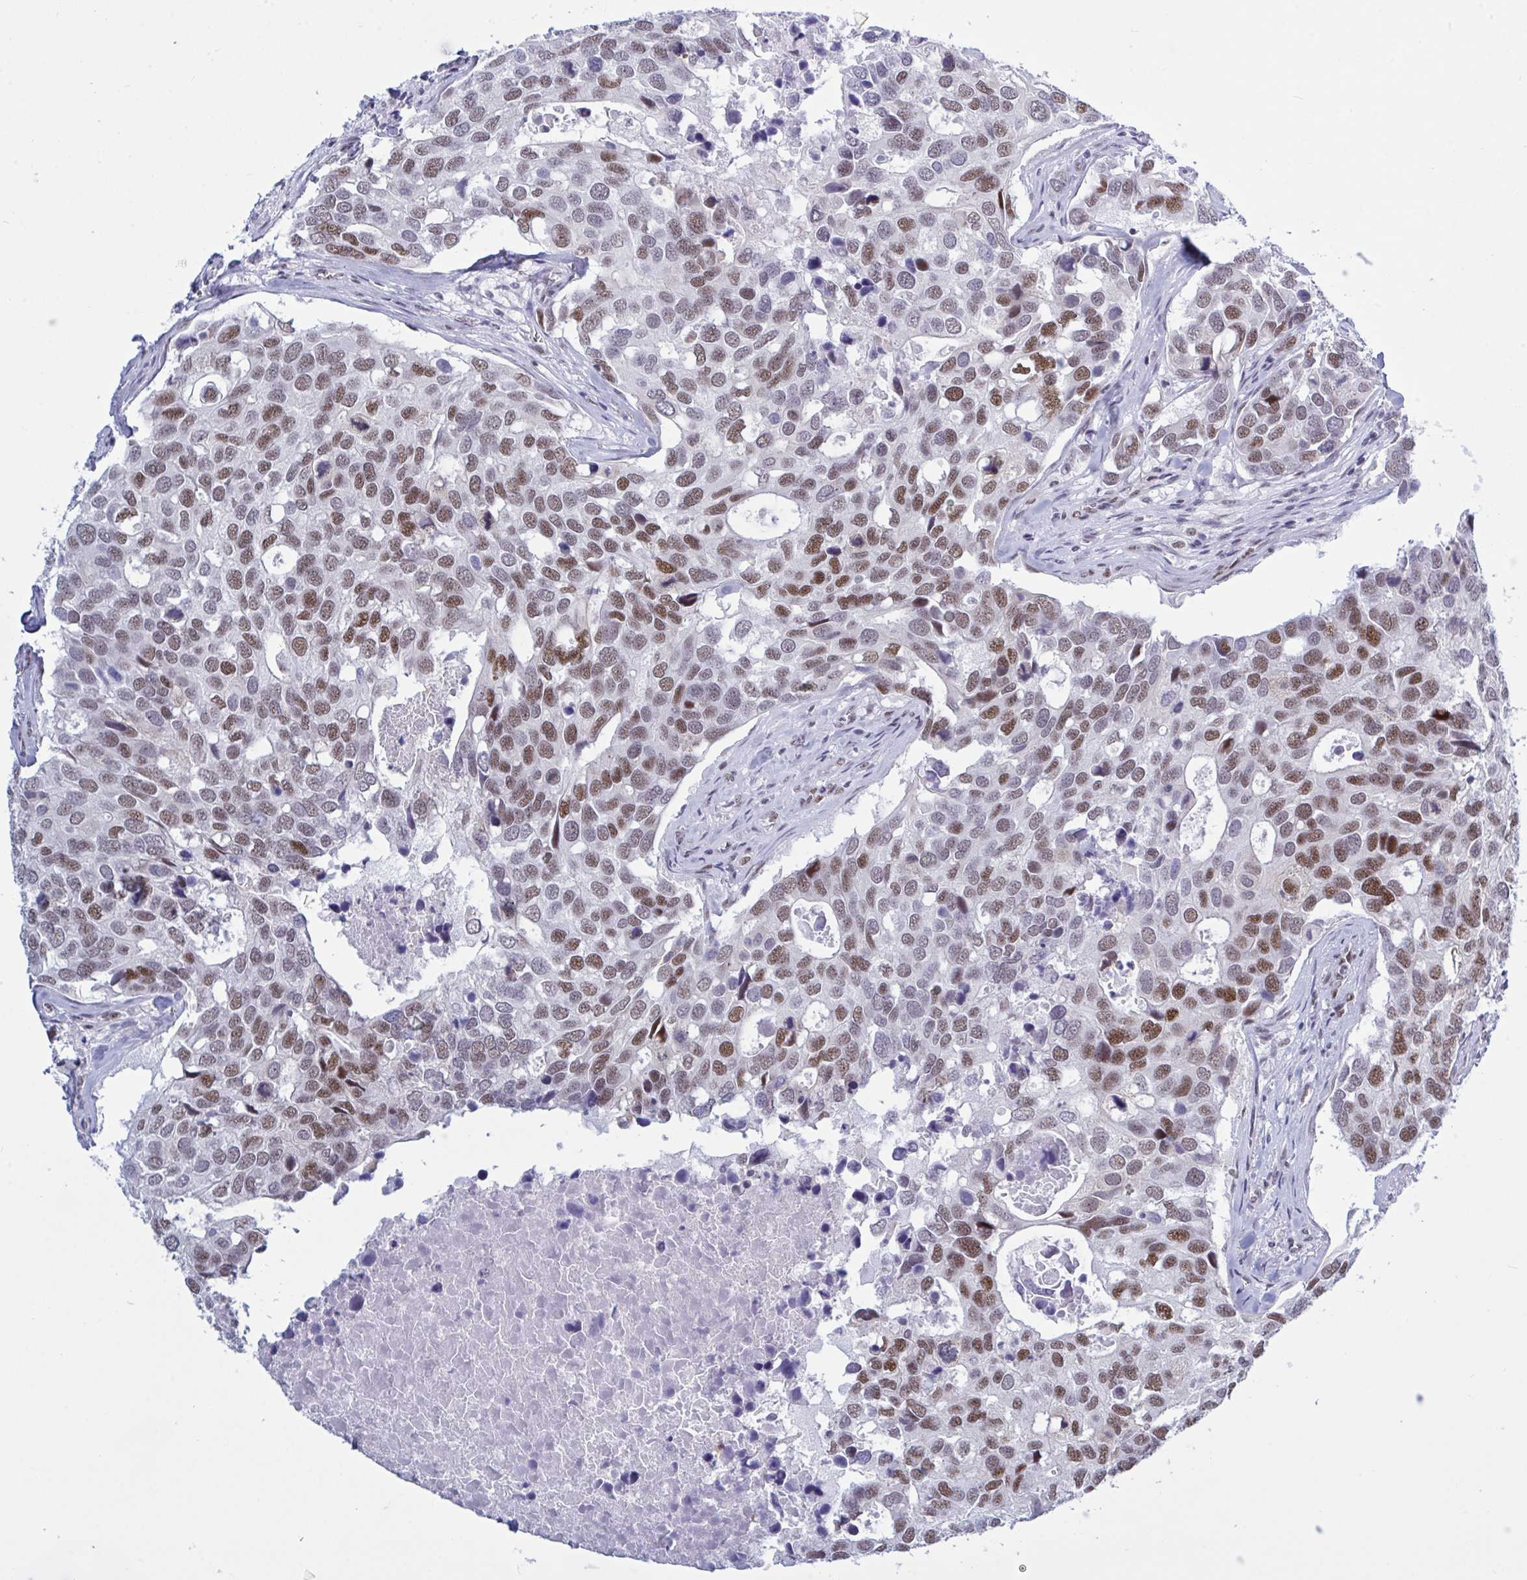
{"staining": {"intensity": "moderate", "quantity": "25%-75%", "location": "nuclear"}, "tissue": "breast cancer", "cell_type": "Tumor cells", "image_type": "cancer", "snomed": [{"axis": "morphology", "description": "Duct carcinoma"}, {"axis": "topography", "description": "Breast"}], "caption": "IHC photomicrograph of breast cancer (infiltrating ductal carcinoma) stained for a protein (brown), which reveals medium levels of moderate nuclear staining in about 25%-75% of tumor cells.", "gene": "PPP1R10", "patient": {"sex": "female", "age": 83}}